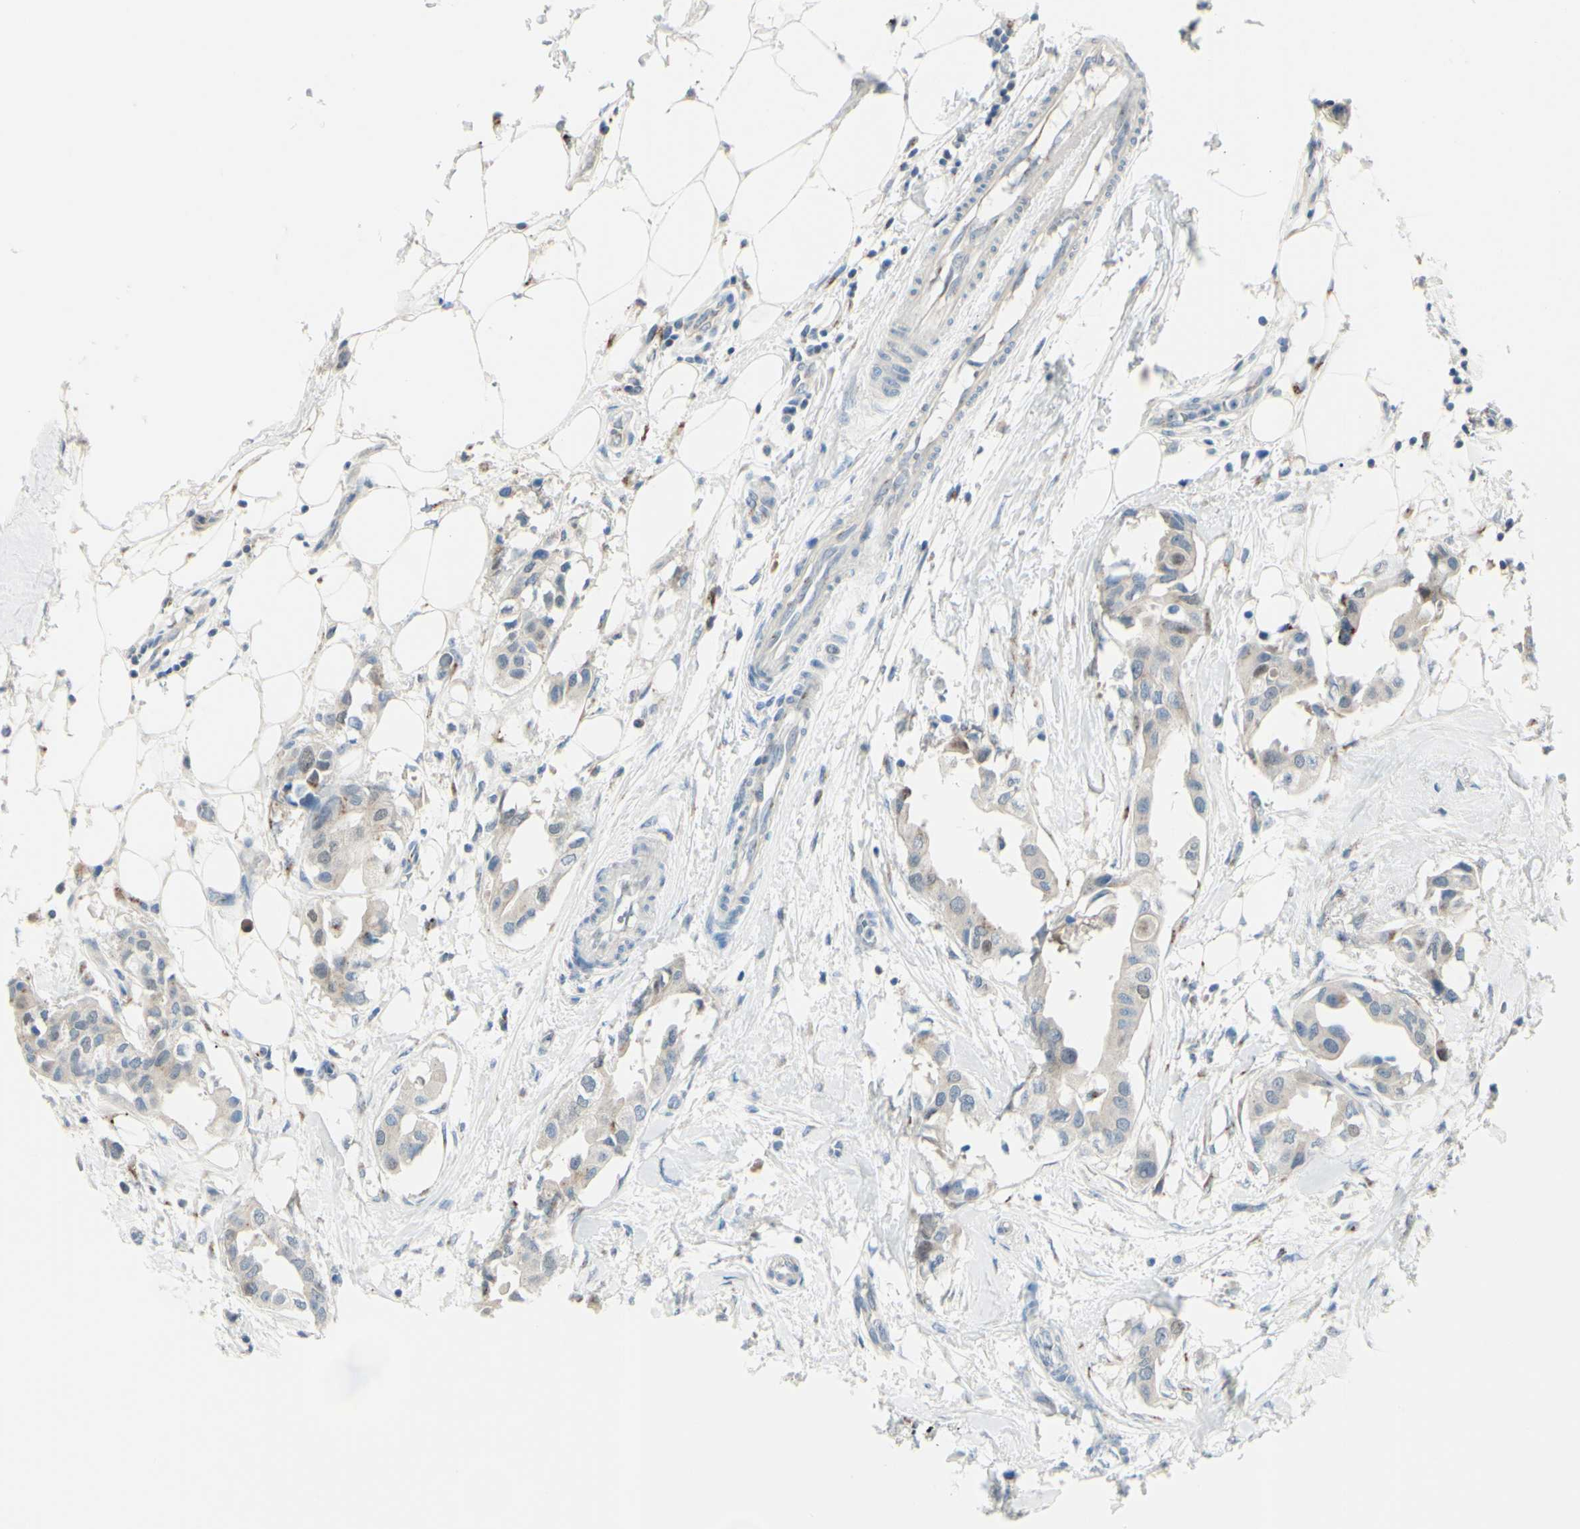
{"staining": {"intensity": "negative", "quantity": "none", "location": "none"}, "tissue": "breast cancer", "cell_type": "Tumor cells", "image_type": "cancer", "snomed": [{"axis": "morphology", "description": "Duct carcinoma"}, {"axis": "topography", "description": "Breast"}], "caption": "Tumor cells show no significant expression in breast cancer.", "gene": "B4GALT1", "patient": {"sex": "female", "age": 40}}